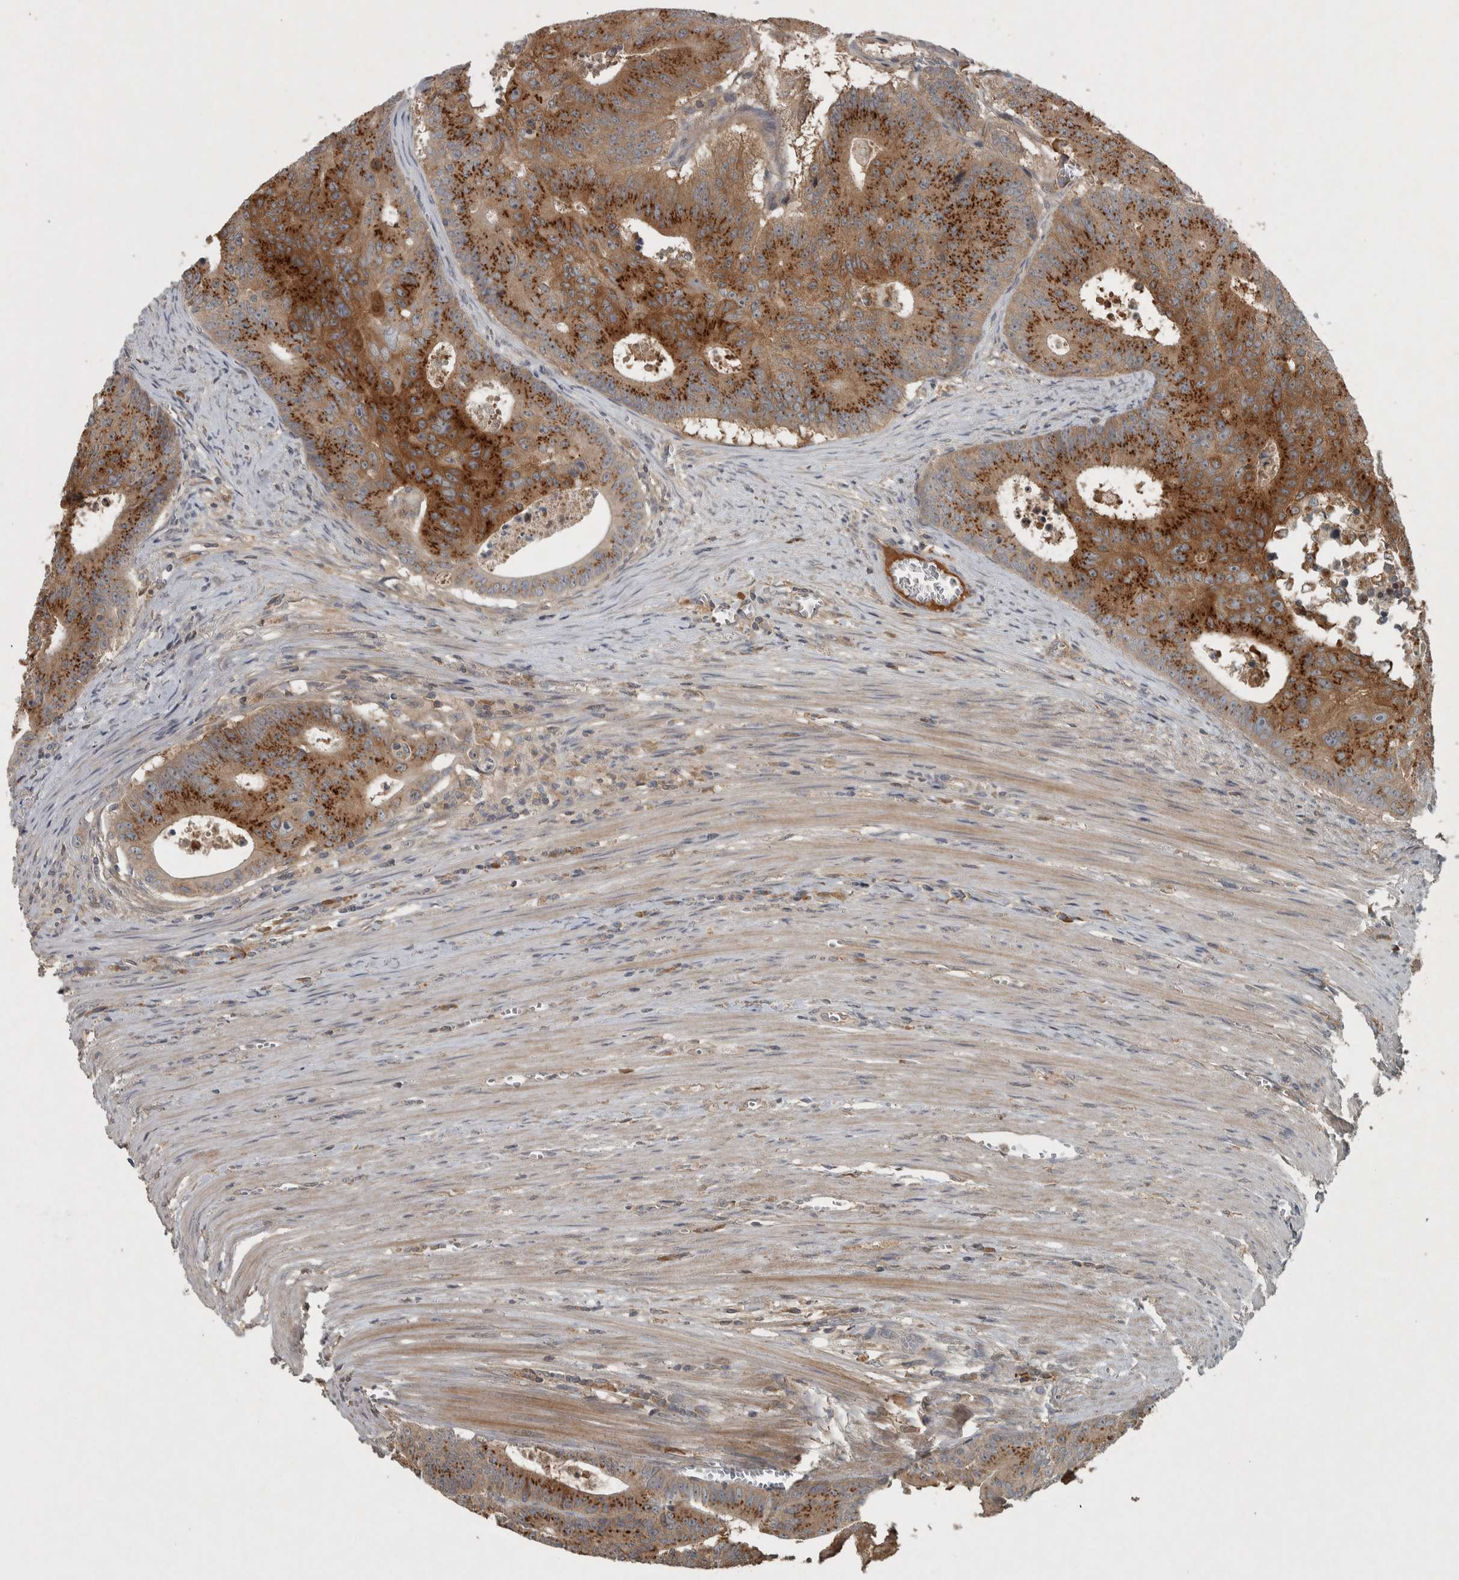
{"staining": {"intensity": "strong", "quantity": ">75%", "location": "cytoplasmic/membranous"}, "tissue": "colorectal cancer", "cell_type": "Tumor cells", "image_type": "cancer", "snomed": [{"axis": "morphology", "description": "Adenocarcinoma, NOS"}, {"axis": "topography", "description": "Colon"}], "caption": "This histopathology image displays immunohistochemistry staining of human colorectal cancer (adenocarcinoma), with high strong cytoplasmic/membranous expression in about >75% of tumor cells.", "gene": "CLCN2", "patient": {"sex": "male", "age": 87}}